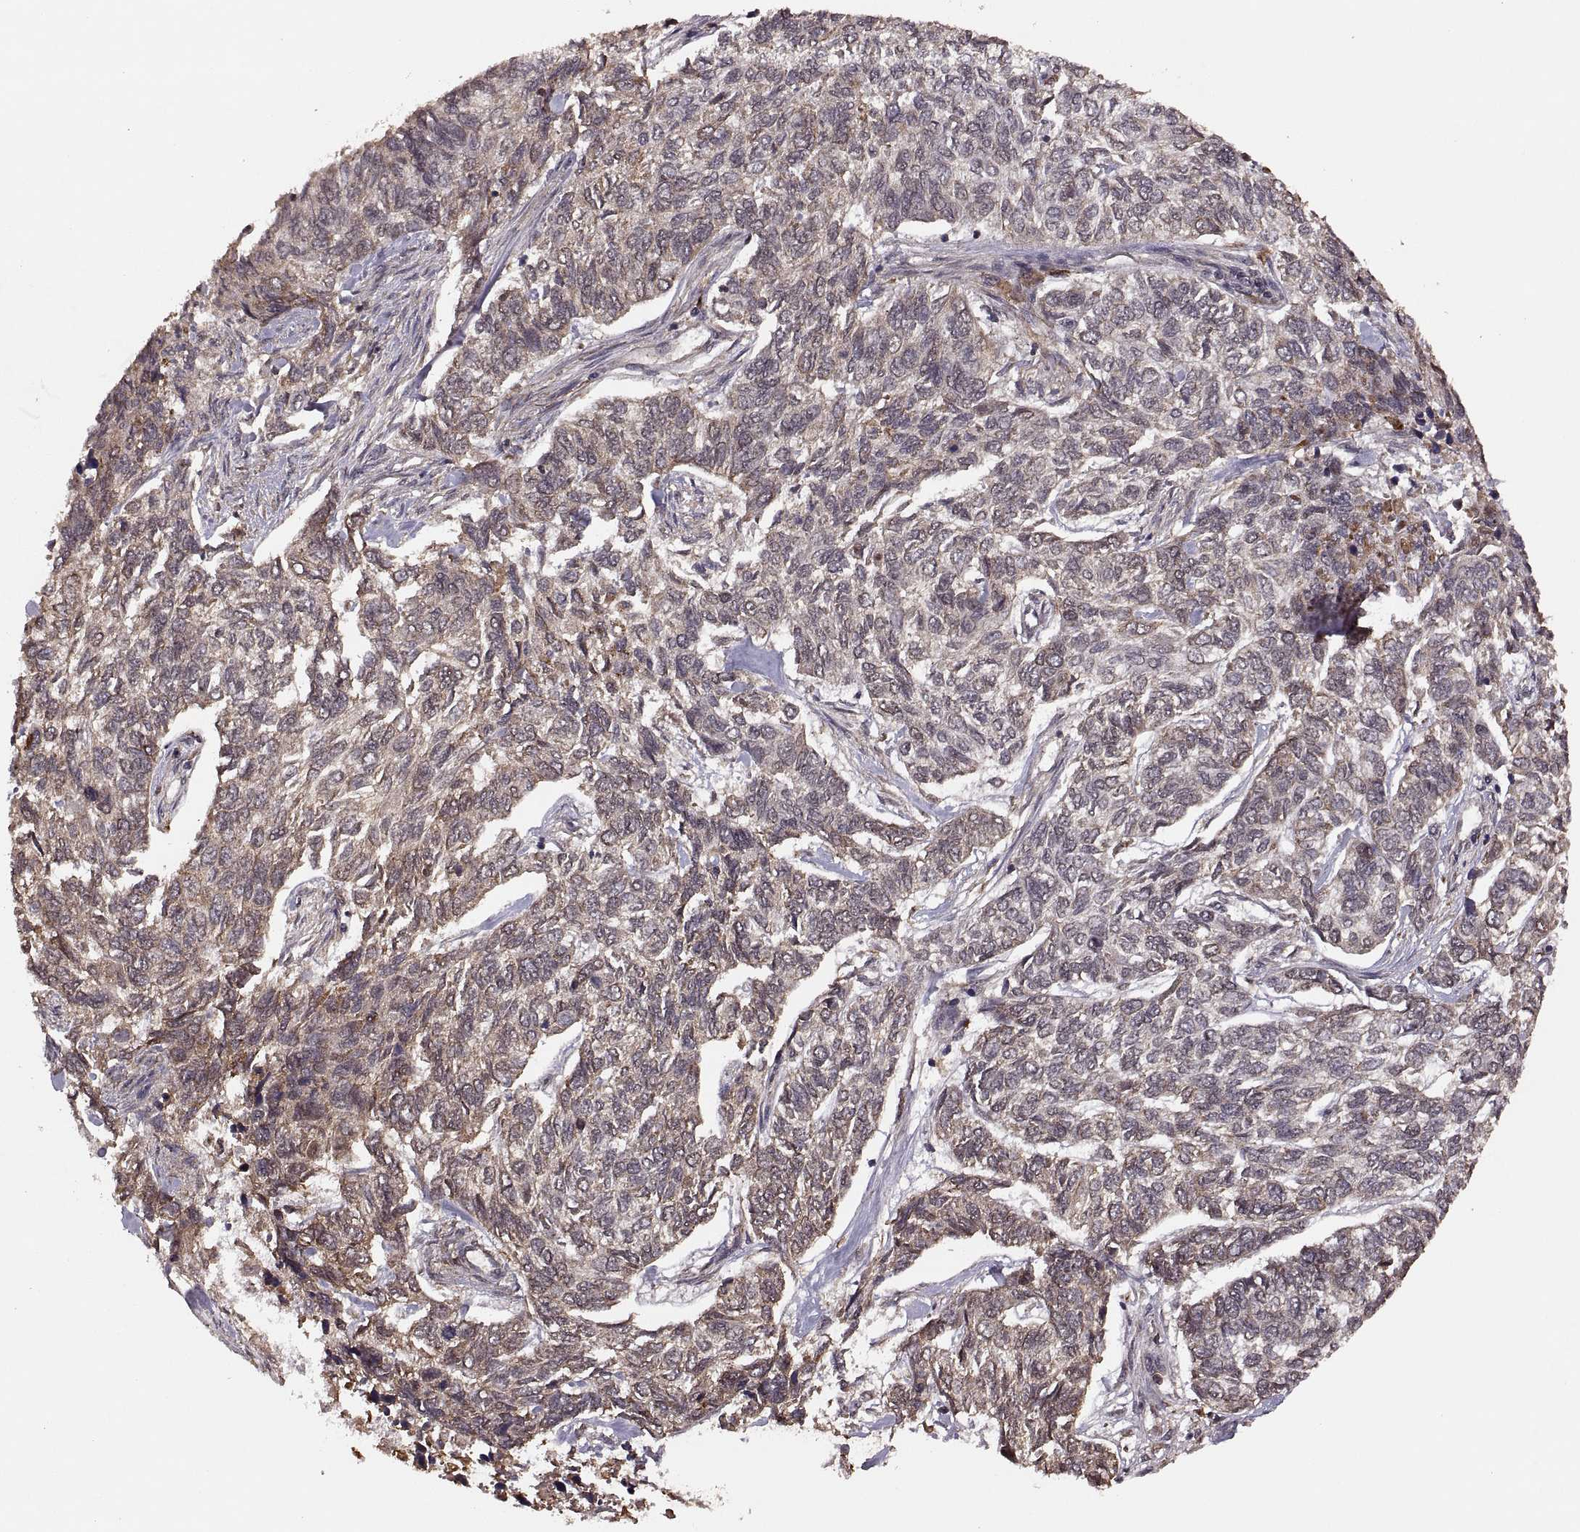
{"staining": {"intensity": "moderate", "quantity": "<25%", "location": "cytoplasmic/membranous"}, "tissue": "skin cancer", "cell_type": "Tumor cells", "image_type": "cancer", "snomed": [{"axis": "morphology", "description": "Basal cell carcinoma"}, {"axis": "topography", "description": "Skin"}], "caption": "Protein staining of skin basal cell carcinoma tissue exhibits moderate cytoplasmic/membranous staining in about <25% of tumor cells.", "gene": "RFT1", "patient": {"sex": "female", "age": 65}}